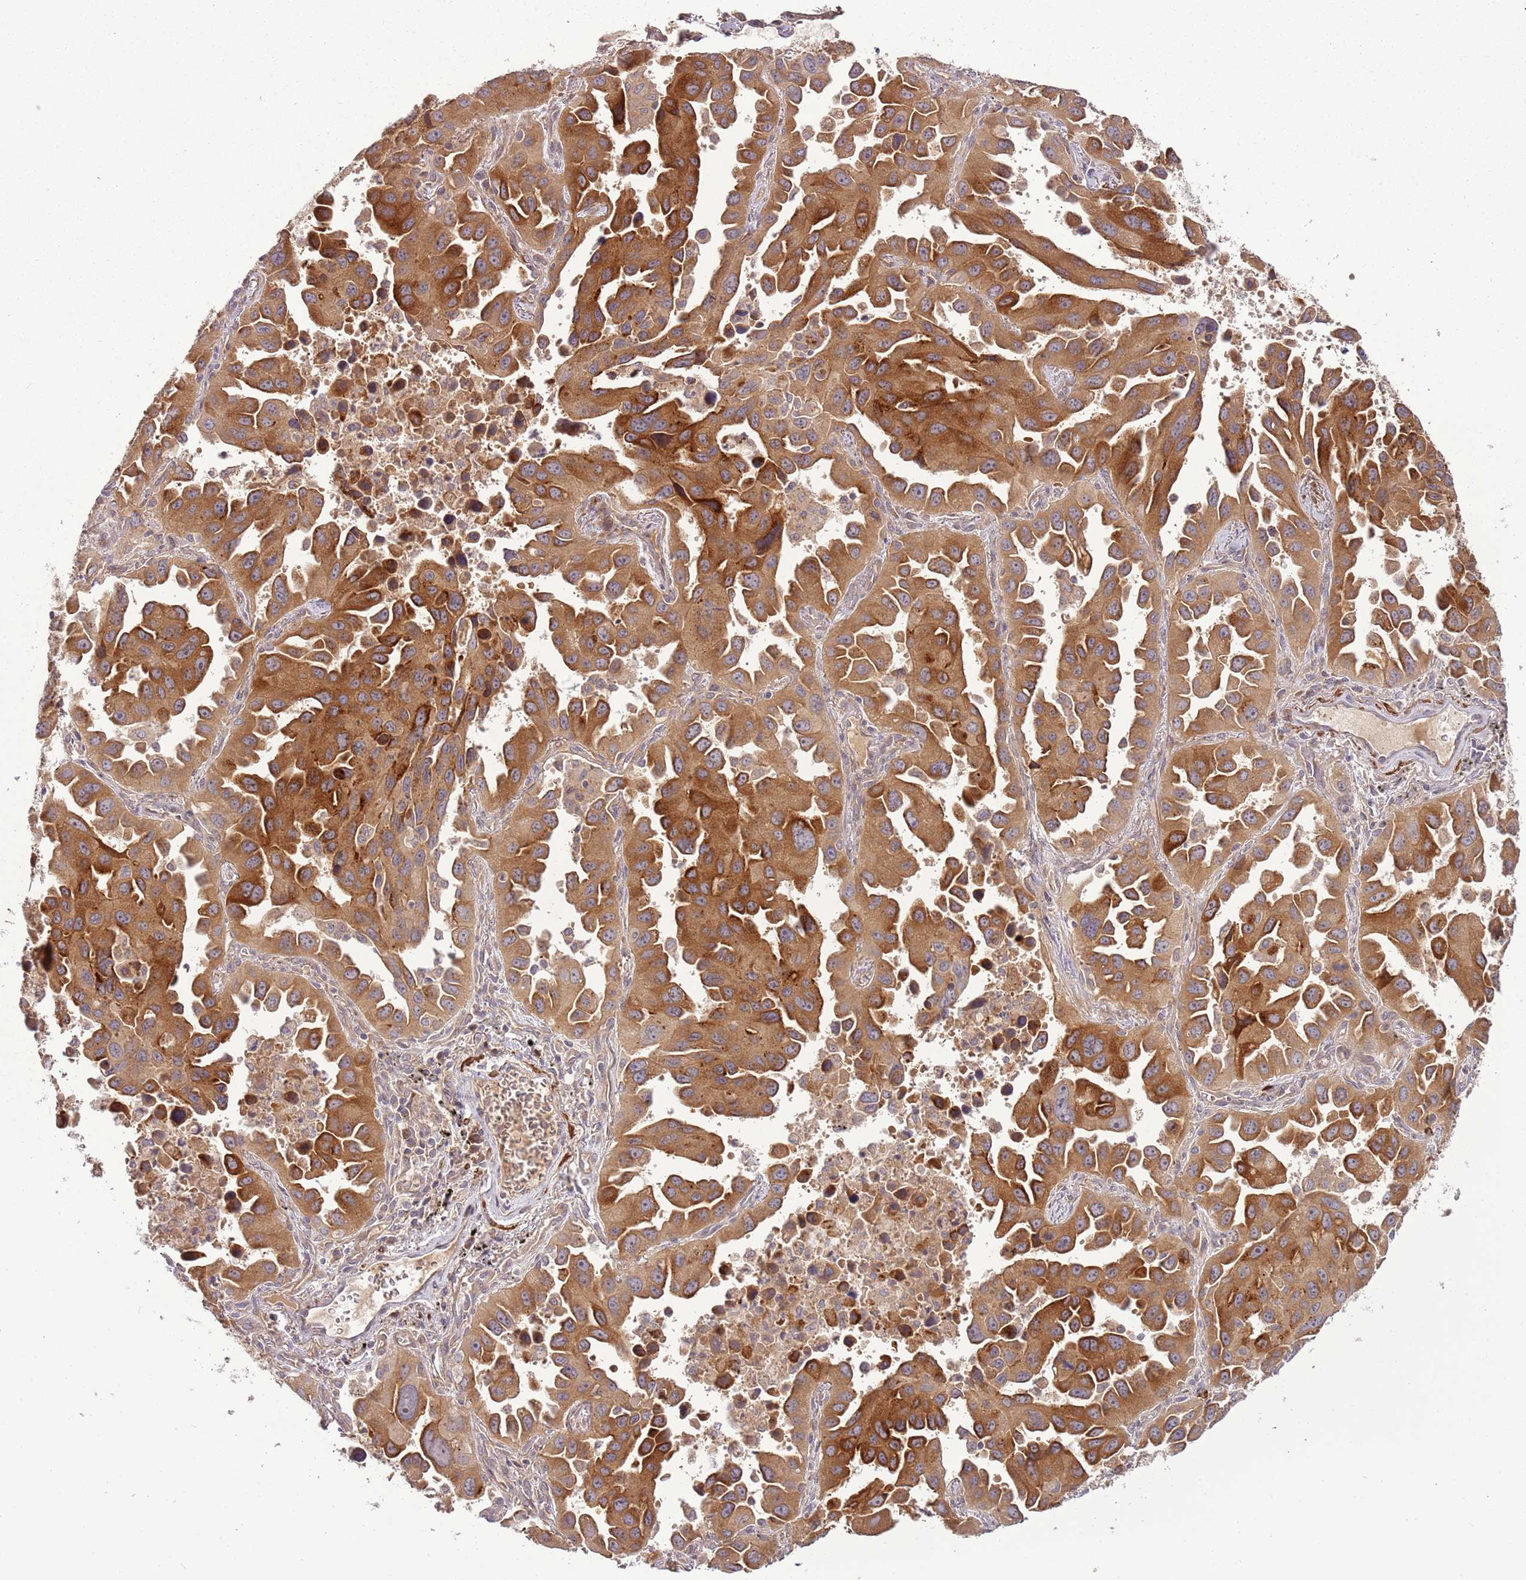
{"staining": {"intensity": "strong", "quantity": ">75%", "location": "cytoplasmic/membranous"}, "tissue": "lung cancer", "cell_type": "Tumor cells", "image_type": "cancer", "snomed": [{"axis": "morphology", "description": "Adenocarcinoma, NOS"}, {"axis": "topography", "description": "Lung"}], "caption": "A high amount of strong cytoplasmic/membranous positivity is identified in approximately >75% of tumor cells in lung adenocarcinoma tissue. (DAB (3,3'-diaminobenzidine) = brown stain, brightfield microscopy at high magnification).", "gene": "RNF128", "patient": {"sex": "male", "age": 66}}